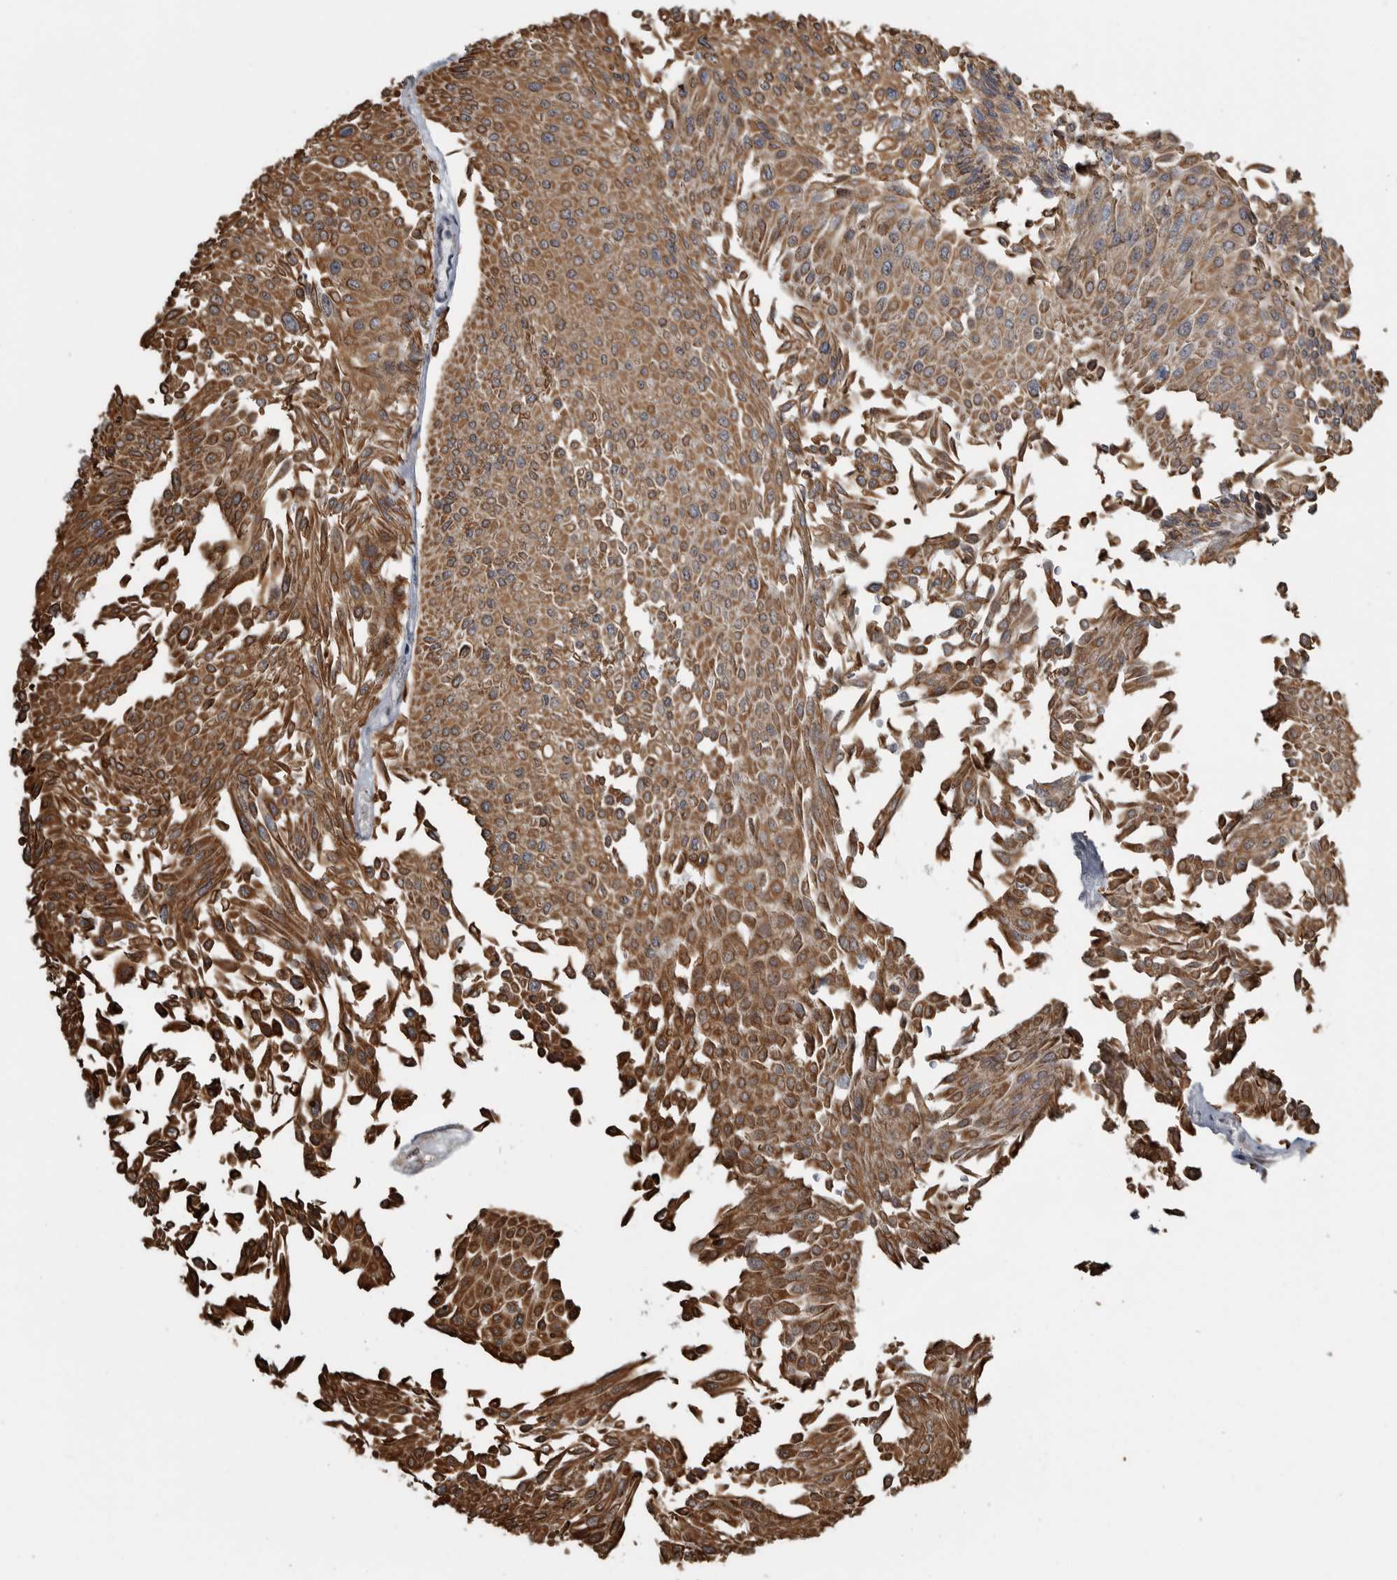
{"staining": {"intensity": "moderate", "quantity": ">75%", "location": "cytoplasmic/membranous"}, "tissue": "urothelial cancer", "cell_type": "Tumor cells", "image_type": "cancer", "snomed": [{"axis": "morphology", "description": "Urothelial carcinoma, Low grade"}, {"axis": "topography", "description": "Urinary bladder"}], "caption": "Protein expression analysis of urothelial cancer reveals moderate cytoplasmic/membranous positivity in approximately >75% of tumor cells. (IHC, brightfield microscopy, high magnification).", "gene": "TGS1", "patient": {"sex": "male", "age": 67}}